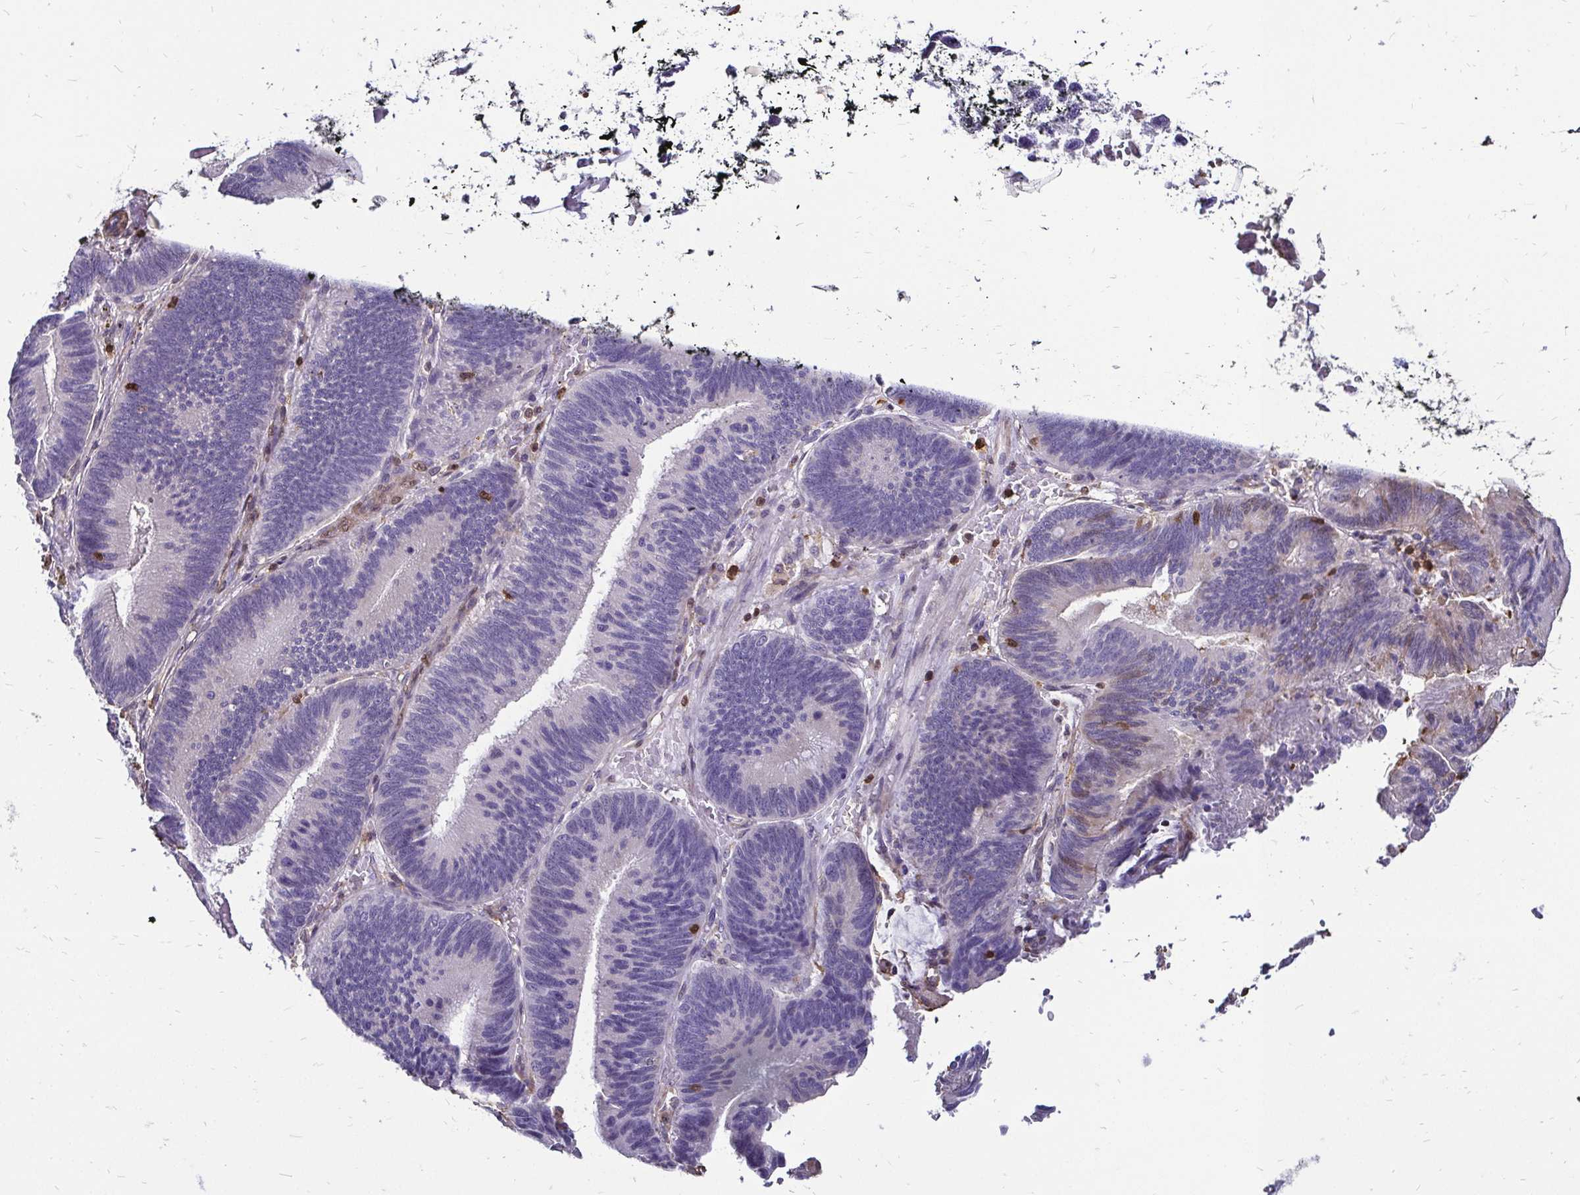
{"staining": {"intensity": "negative", "quantity": "none", "location": "none"}, "tissue": "pancreatic cancer", "cell_type": "Tumor cells", "image_type": "cancer", "snomed": [{"axis": "morphology", "description": "Adenocarcinoma, NOS"}, {"axis": "topography", "description": "Pancreas"}], "caption": "This is a micrograph of IHC staining of pancreatic cancer, which shows no staining in tumor cells. (DAB immunohistochemistry visualized using brightfield microscopy, high magnification).", "gene": "ZFP1", "patient": {"sex": "male", "age": 82}}